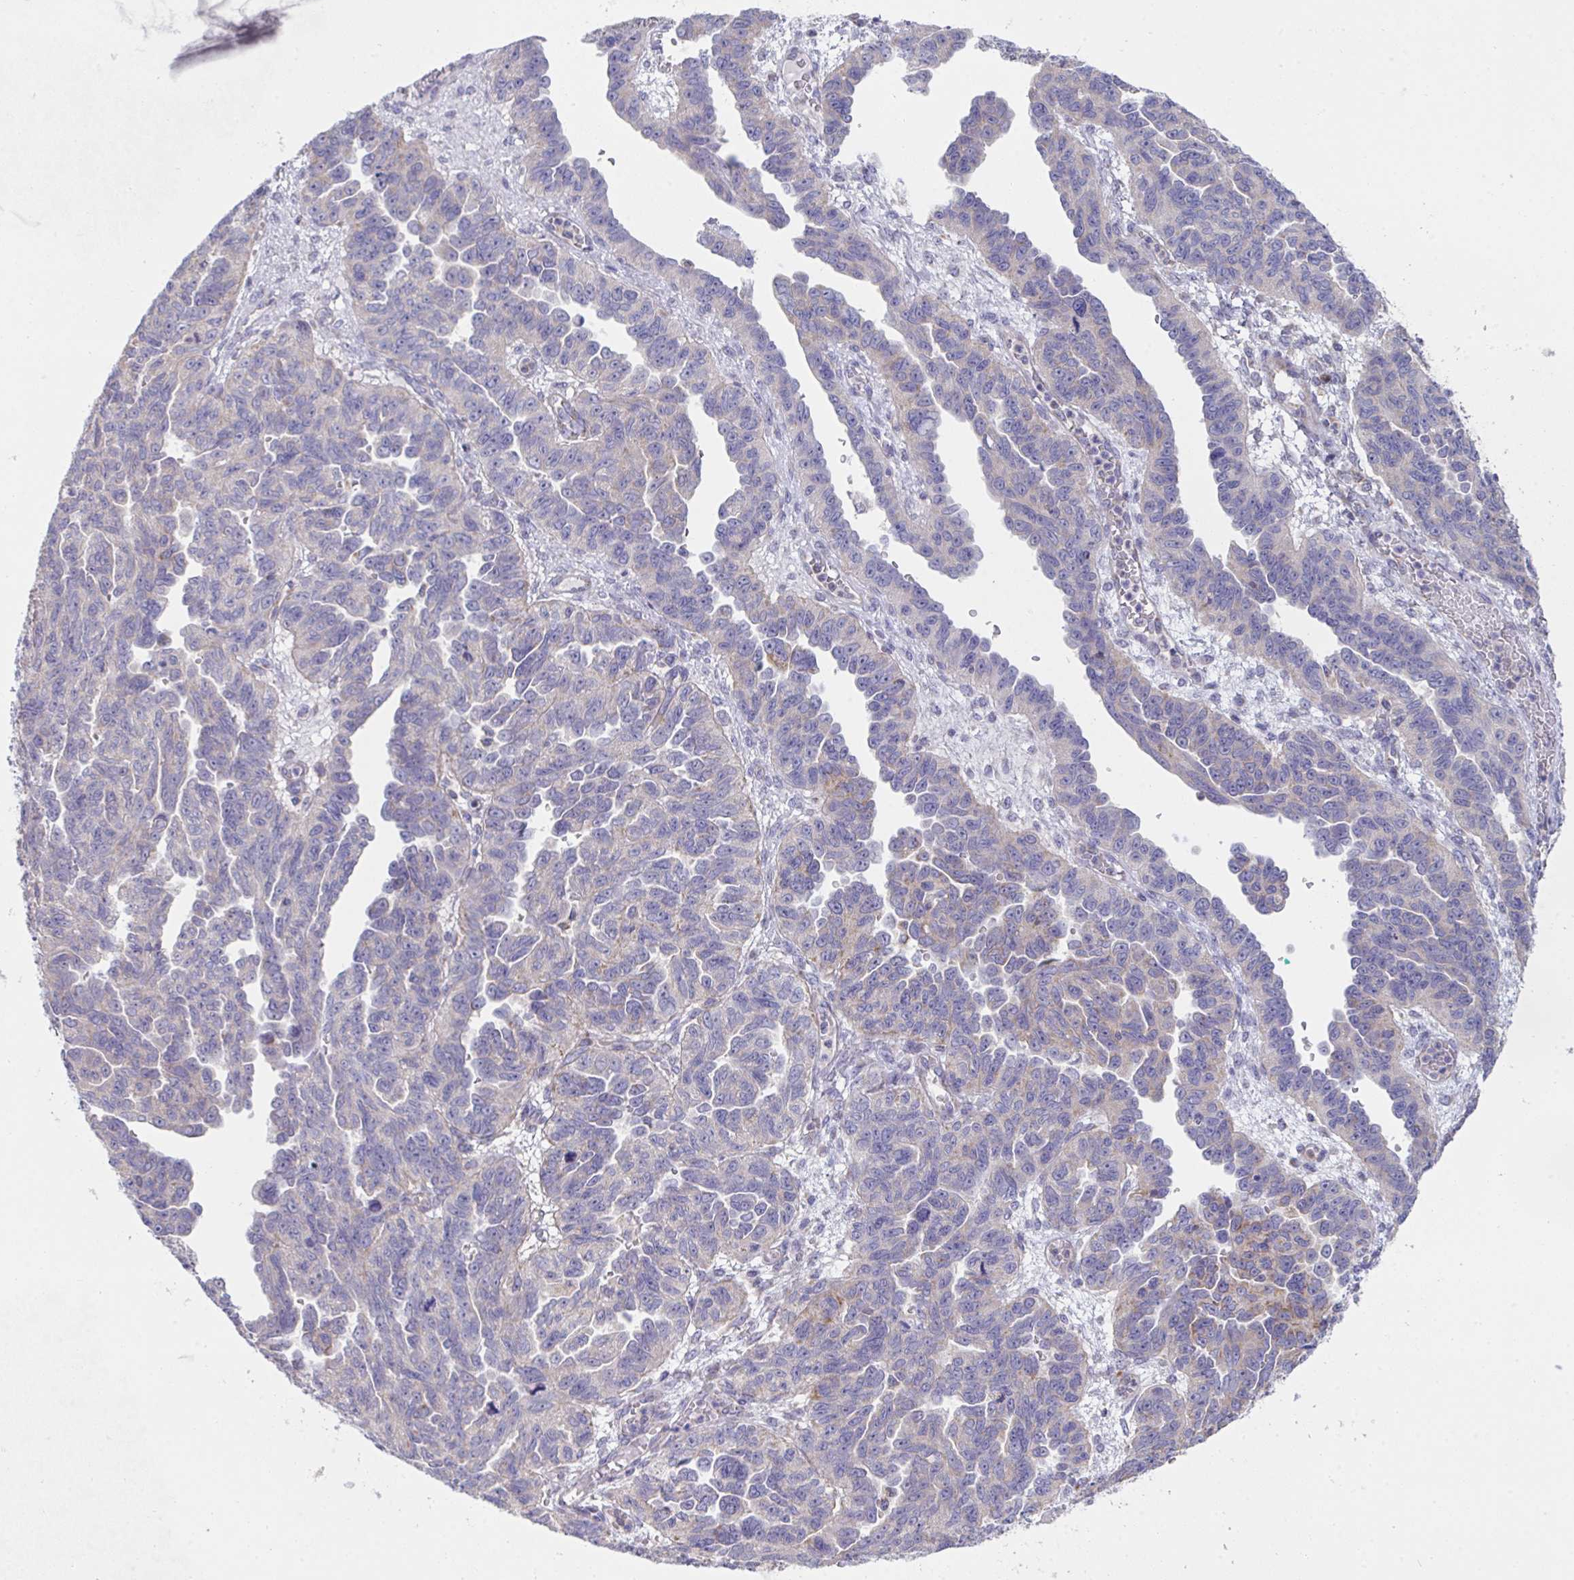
{"staining": {"intensity": "weak", "quantity": "<25%", "location": "cytoplasmic/membranous"}, "tissue": "ovarian cancer", "cell_type": "Tumor cells", "image_type": "cancer", "snomed": [{"axis": "morphology", "description": "Cystadenocarcinoma, serous, NOS"}, {"axis": "topography", "description": "Ovary"}], "caption": "Immunohistochemistry (IHC) image of neoplastic tissue: human serous cystadenocarcinoma (ovarian) stained with DAB (3,3'-diaminobenzidine) demonstrates no significant protein expression in tumor cells. (DAB (3,3'-diaminobenzidine) IHC visualized using brightfield microscopy, high magnification).", "gene": "NDUFA7", "patient": {"sex": "female", "age": 64}}